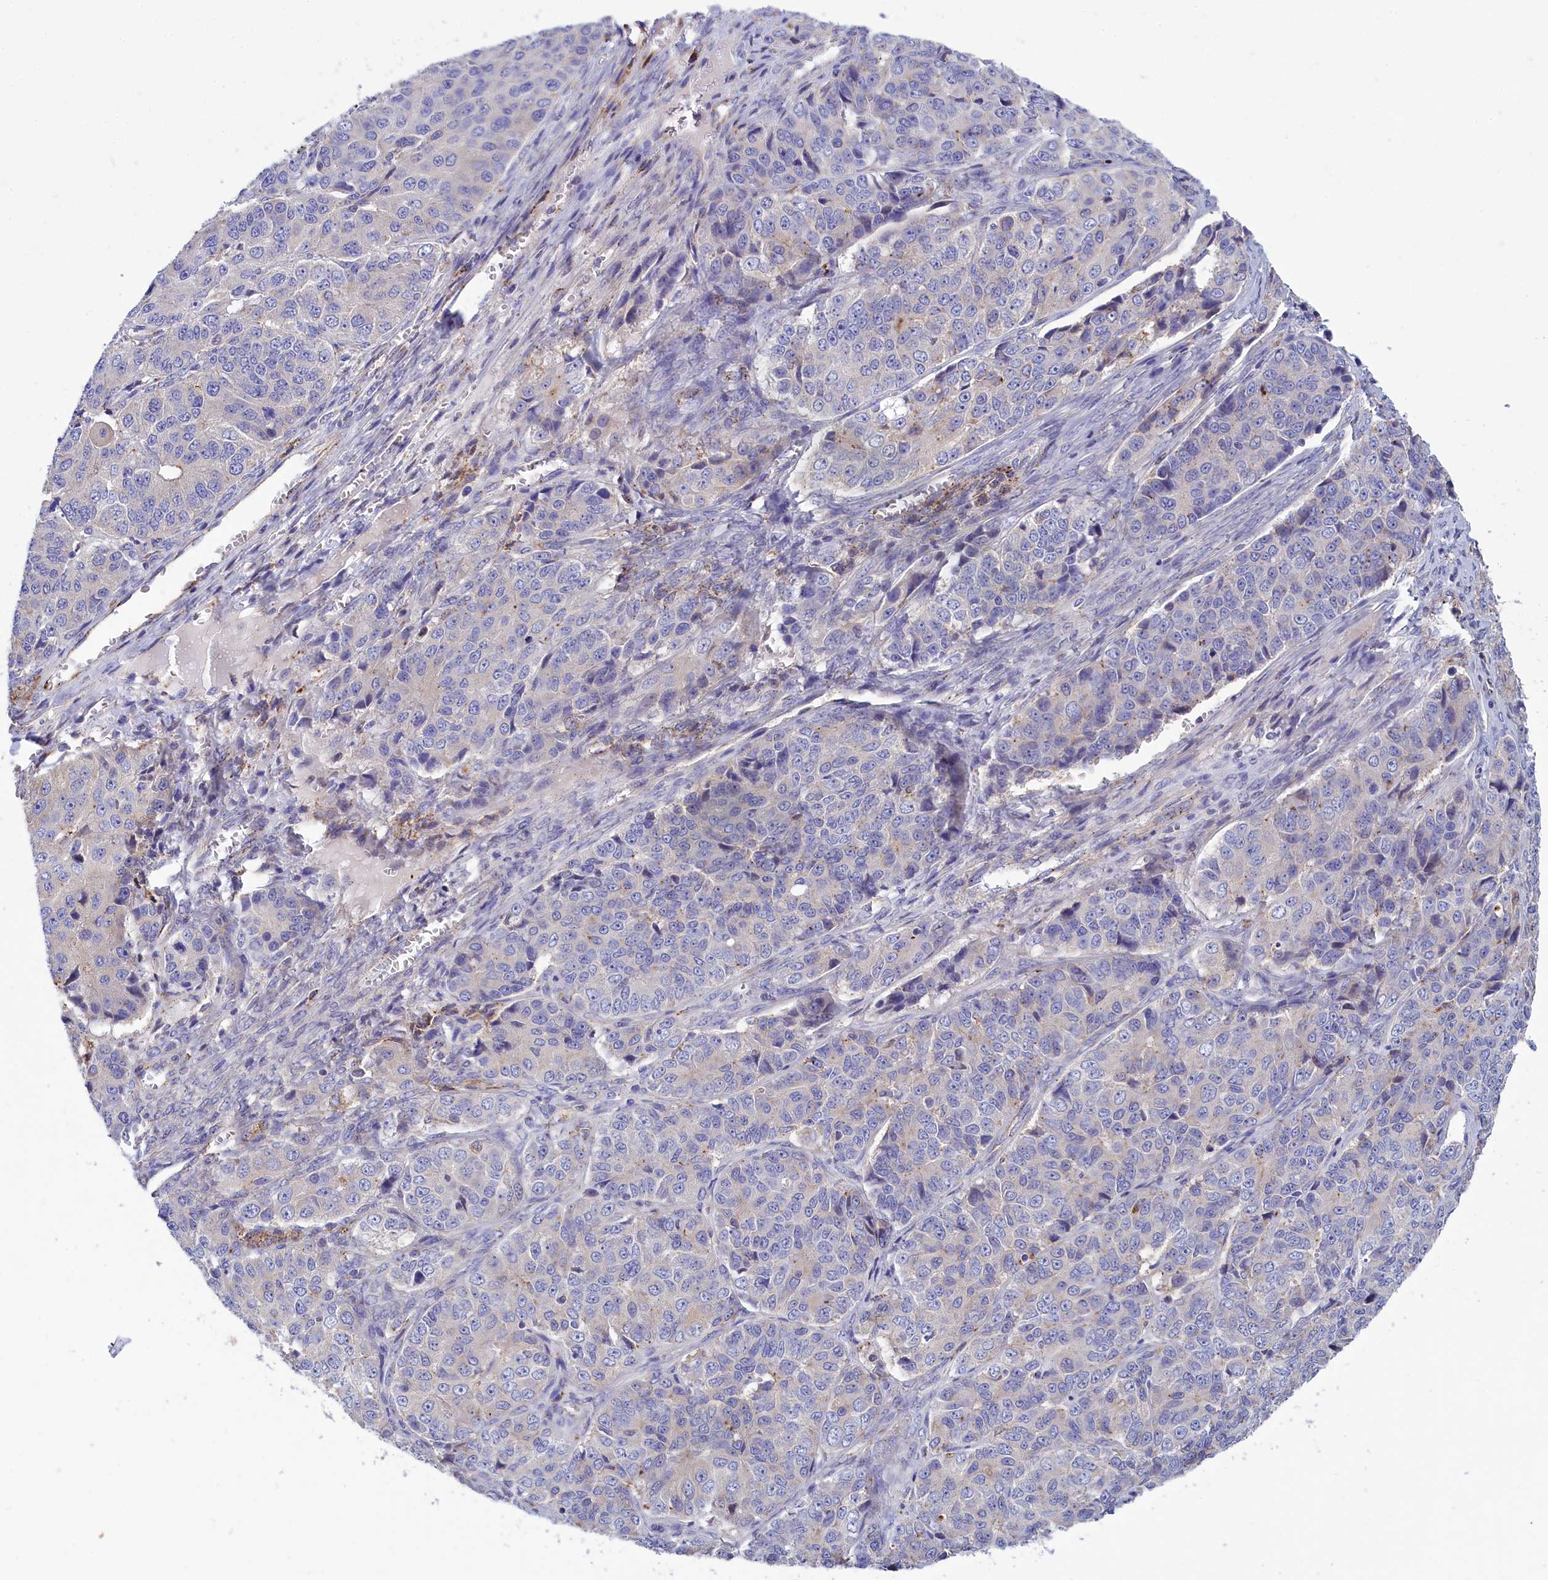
{"staining": {"intensity": "negative", "quantity": "none", "location": "none"}, "tissue": "ovarian cancer", "cell_type": "Tumor cells", "image_type": "cancer", "snomed": [{"axis": "morphology", "description": "Carcinoma, endometroid"}, {"axis": "topography", "description": "Ovary"}], "caption": "Ovarian endometroid carcinoma stained for a protein using immunohistochemistry demonstrates no expression tumor cells.", "gene": "WDR6", "patient": {"sex": "female", "age": 51}}